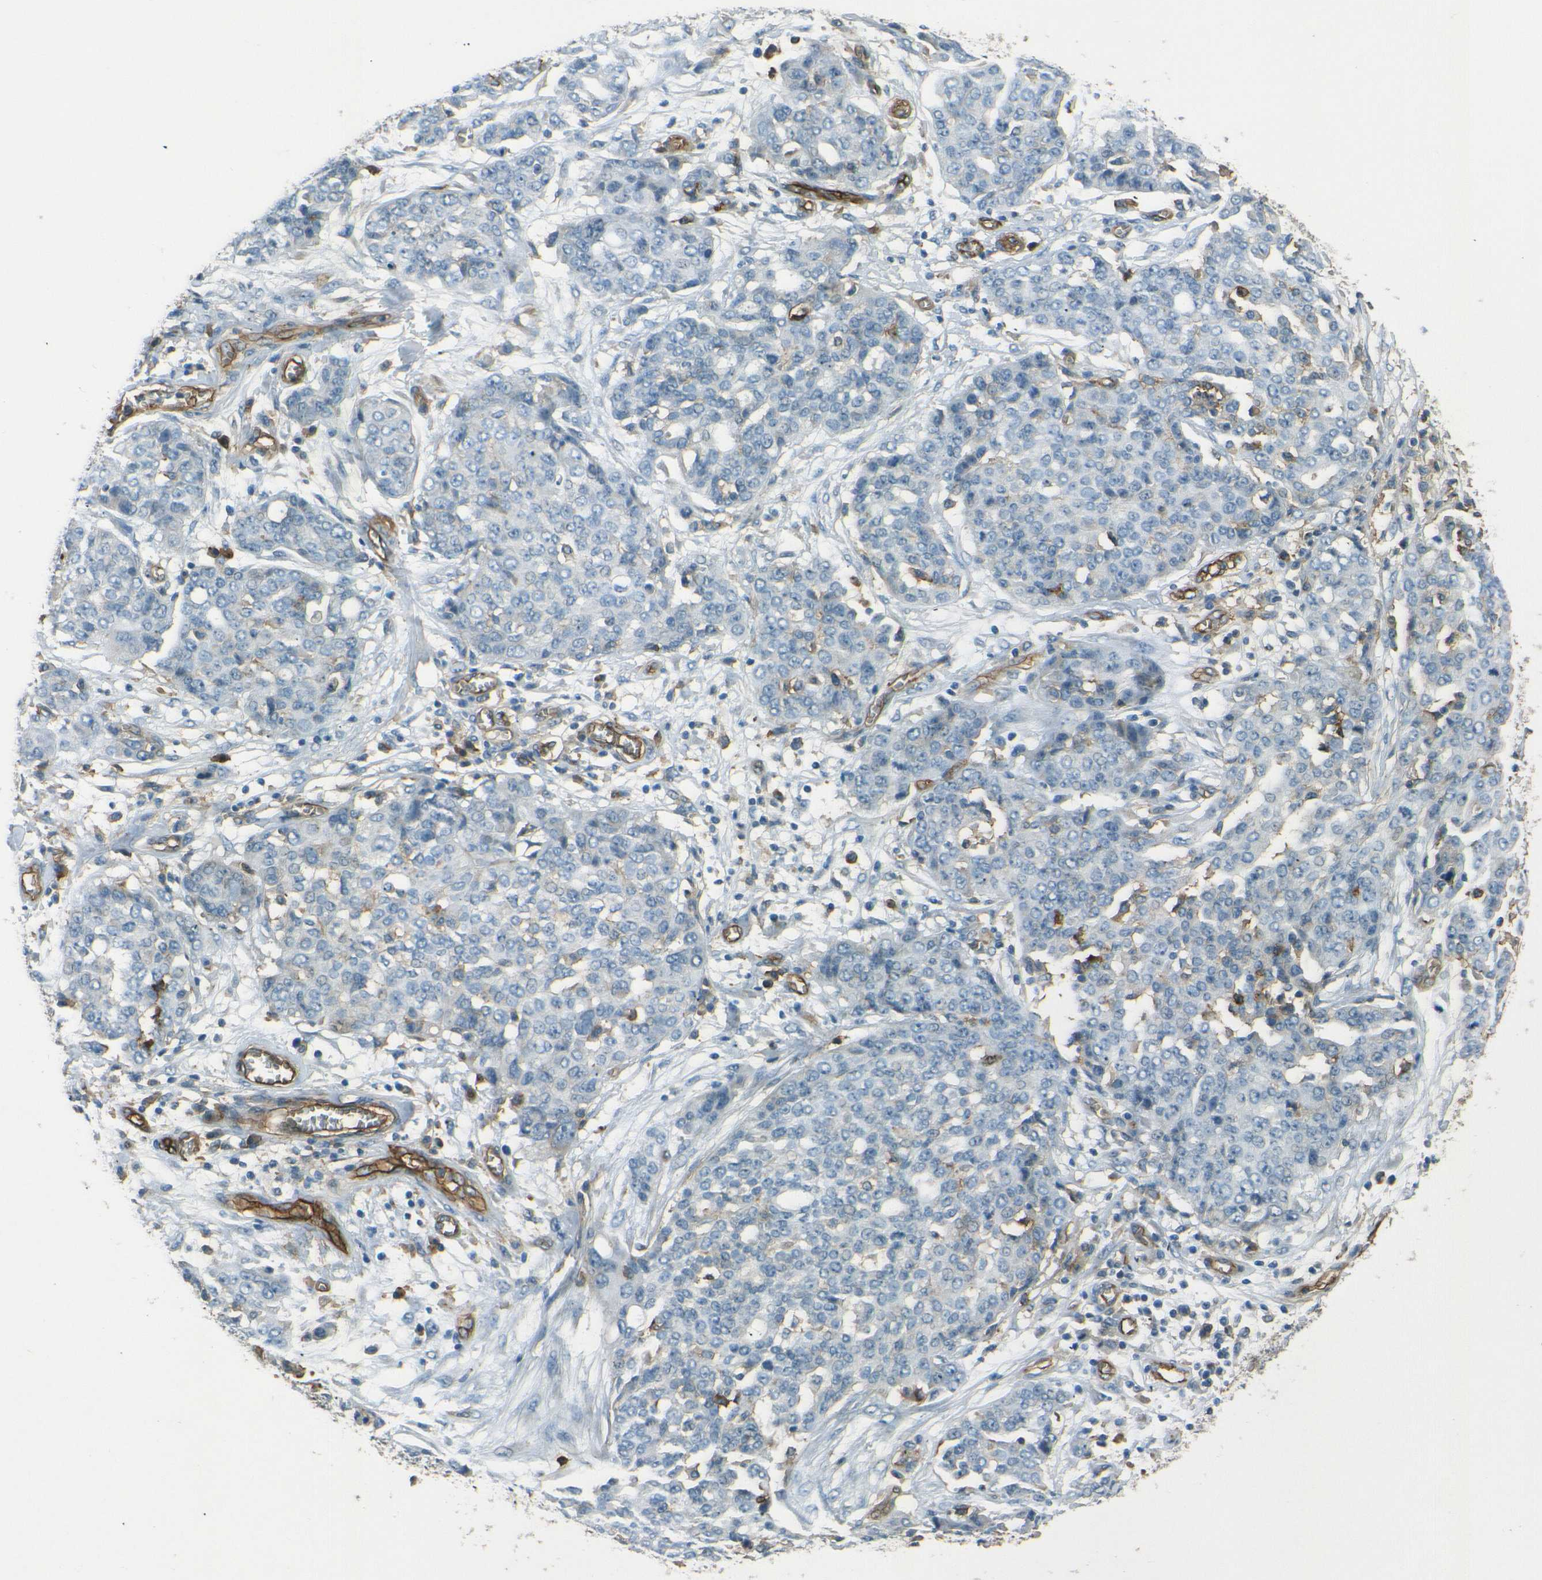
{"staining": {"intensity": "negative", "quantity": "none", "location": "none"}, "tissue": "ovarian cancer", "cell_type": "Tumor cells", "image_type": "cancer", "snomed": [{"axis": "morphology", "description": "Cystadenocarcinoma, serous, NOS"}, {"axis": "topography", "description": "Soft tissue"}, {"axis": "topography", "description": "Ovary"}], "caption": "Tumor cells are negative for brown protein staining in ovarian cancer (serous cystadenocarcinoma).", "gene": "ENTPD1", "patient": {"sex": "female", "age": 57}}